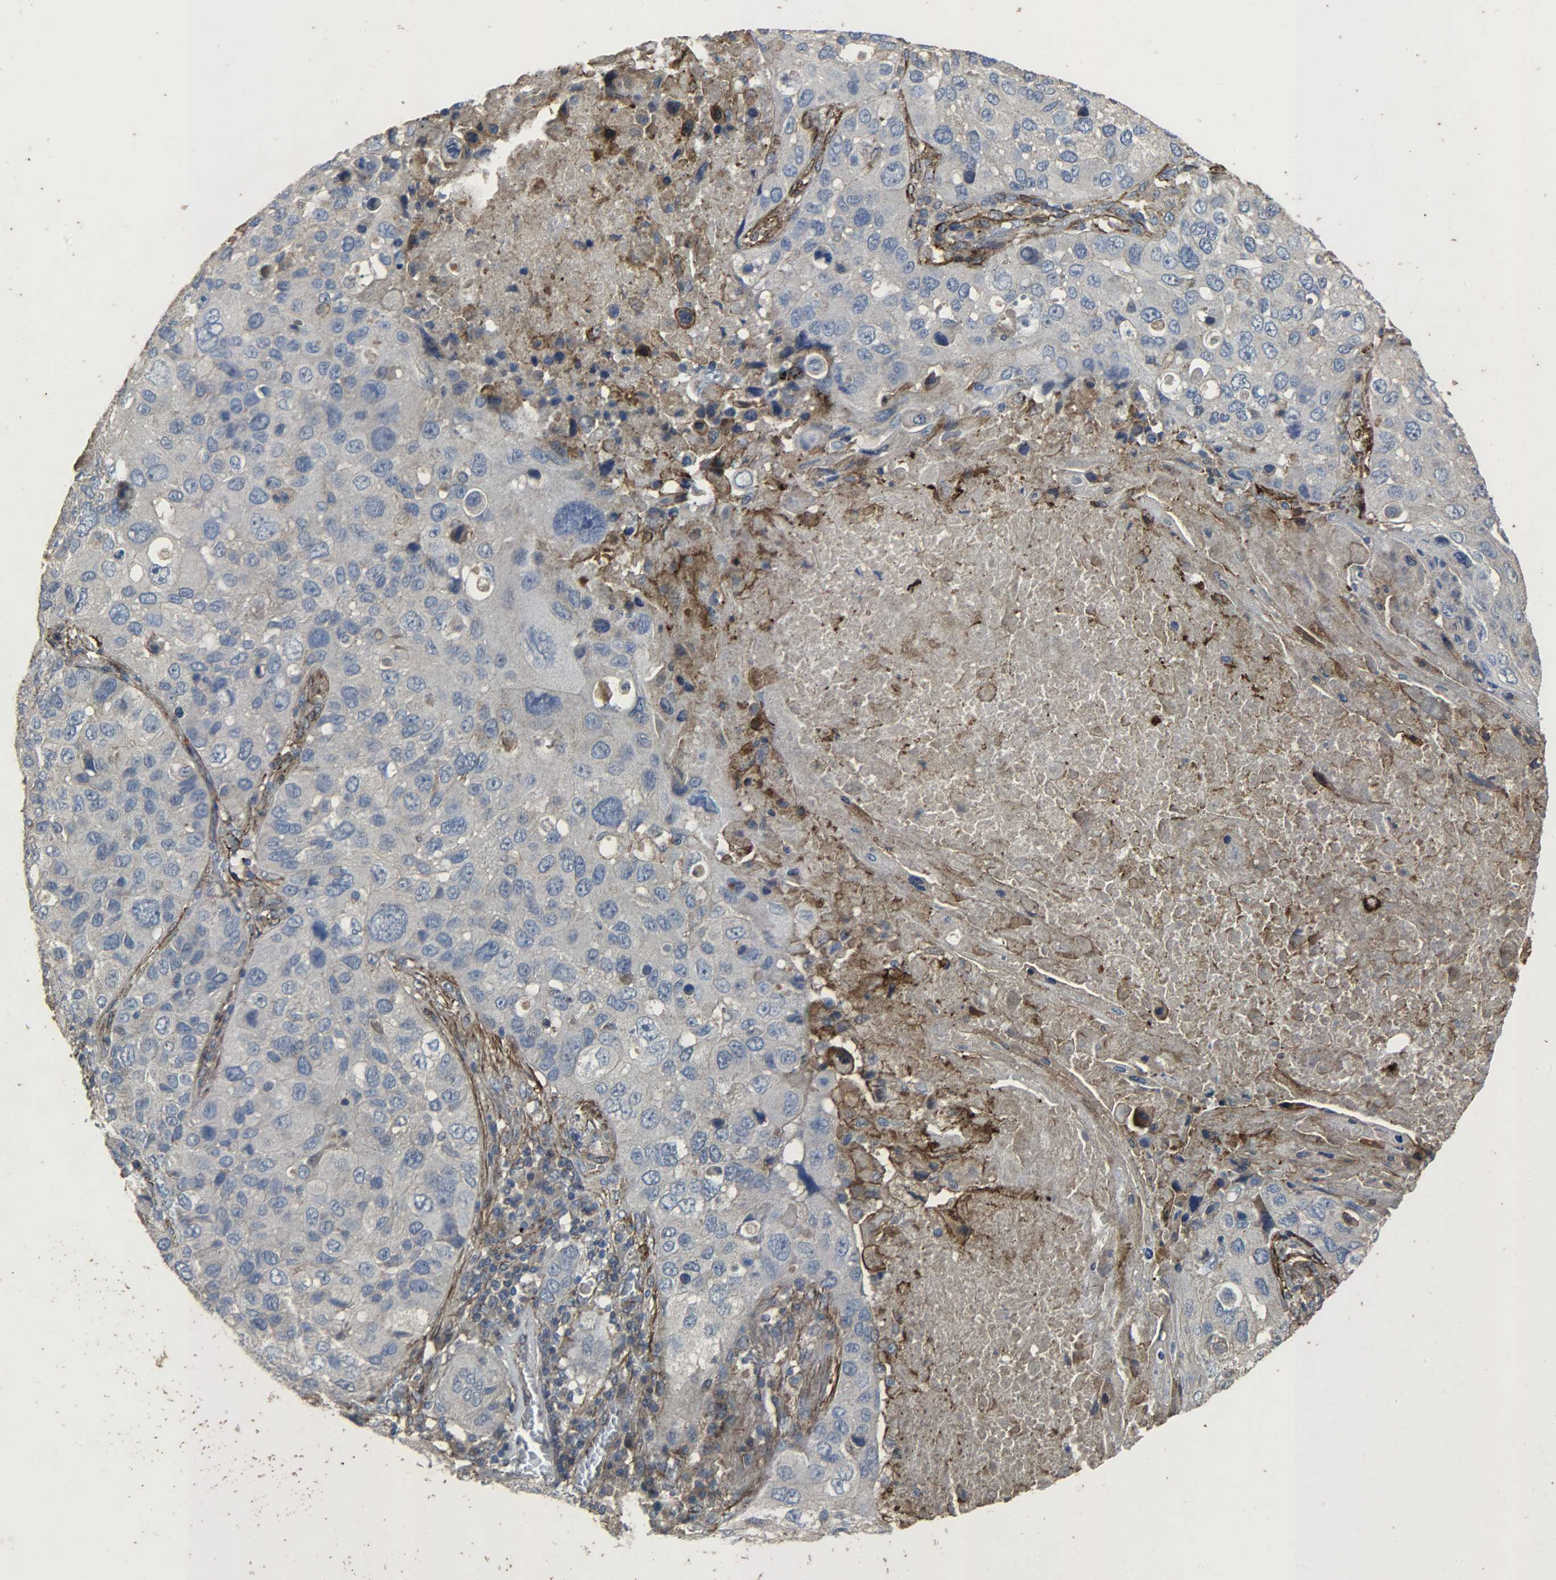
{"staining": {"intensity": "negative", "quantity": "none", "location": "none"}, "tissue": "lung cancer", "cell_type": "Tumor cells", "image_type": "cancer", "snomed": [{"axis": "morphology", "description": "Squamous cell carcinoma, NOS"}, {"axis": "topography", "description": "Lung"}], "caption": "Immunohistochemistry (IHC) of human lung cancer (squamous cell carcinoma) reveals no staining in tumor cells.", "gene": "TPM4", "patient": {"sex": "male", "age": 57}}